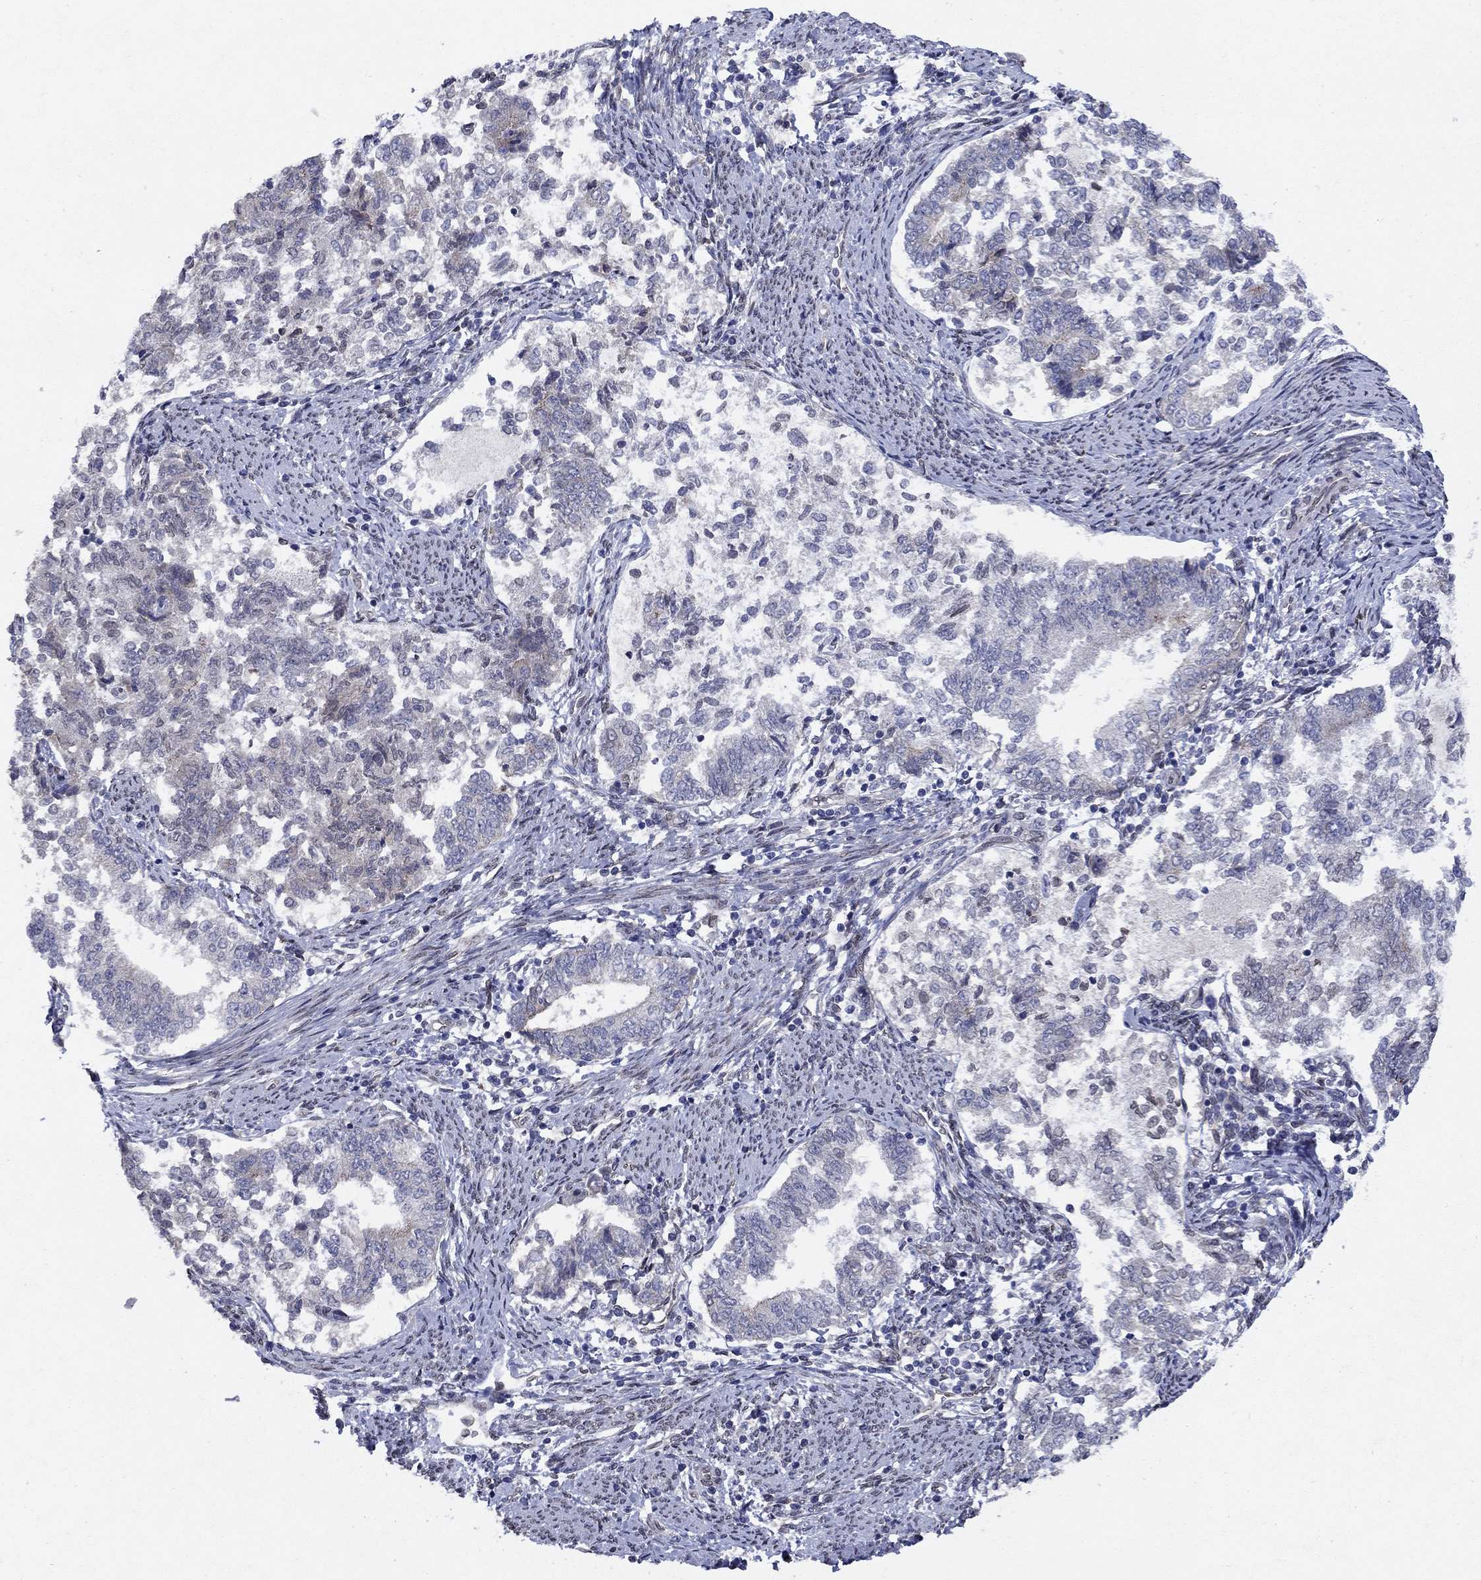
{"staining": {"intensity": "negative", "quantity": "none", "location": "none"}, "tissue": "endometrial cancer", "cell_type": "Tumor cells", "image_type": "cancer", "snomed": [{"axis": "morphology", "description": "Adenocarcinoma, NOS"}, {"axis": "topography", "description": "Endometrium"}], "caption": "DAB (3,3'-diaminobenzidine) immunohistochemical staining of human endometrial adenocarcinoma shows no significant staining in tumor cells. Nuclei are stained in blue.", "gene": "EMC9", "patient": {"sex": "female", "age": 65}}